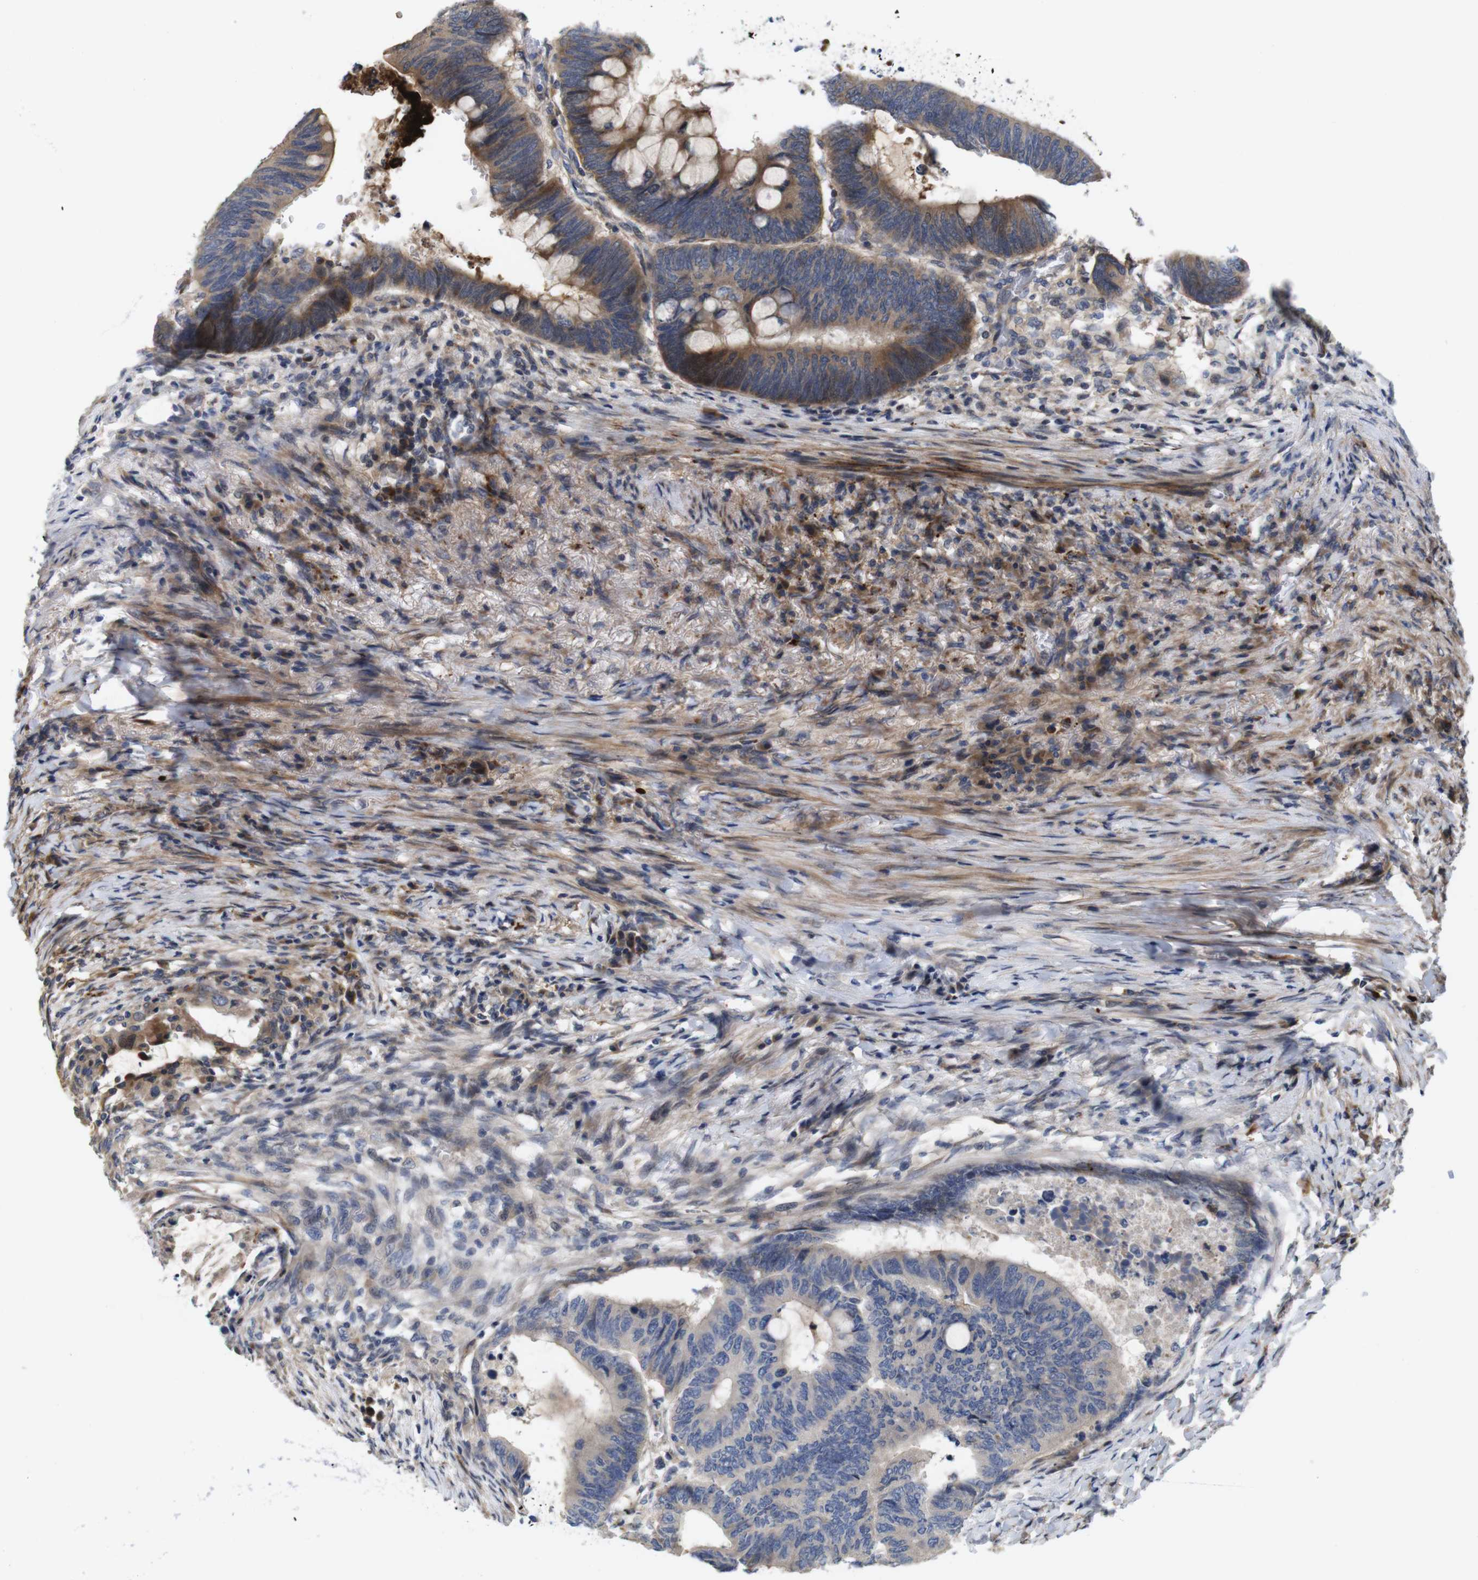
{"staining": {"intensity": "moderate", "quantity": "<25%", "location": "cytoplasmic/membranous"}, "tissue": "colorectal cancer", "cell_type": "Tumor cells", "image_type": "cancer", "snomed": [{"axis": "morphology", "description": "Normal tissue, NOS"}, {"axis": "morphology", "description": "Adenocarcinoma, NOS"}, {"axis": "topography", "description": "Rectum"}, {"axis": "topography", "description": "Peripheral nerve tissue"}], "caption": "Immunohistochemical staining of colorectal cancer reveals low levels of moderate cytoplasmic/membranous staining in about <25% of tumor cells. The staining was performed using DAB to visualize the protein expression in brown, while the nuclei were stained in blue with hematoxylin (Magnification: 20x).", "gene": "SPRY3", "patient": {"sex": "male", "age": 92}}